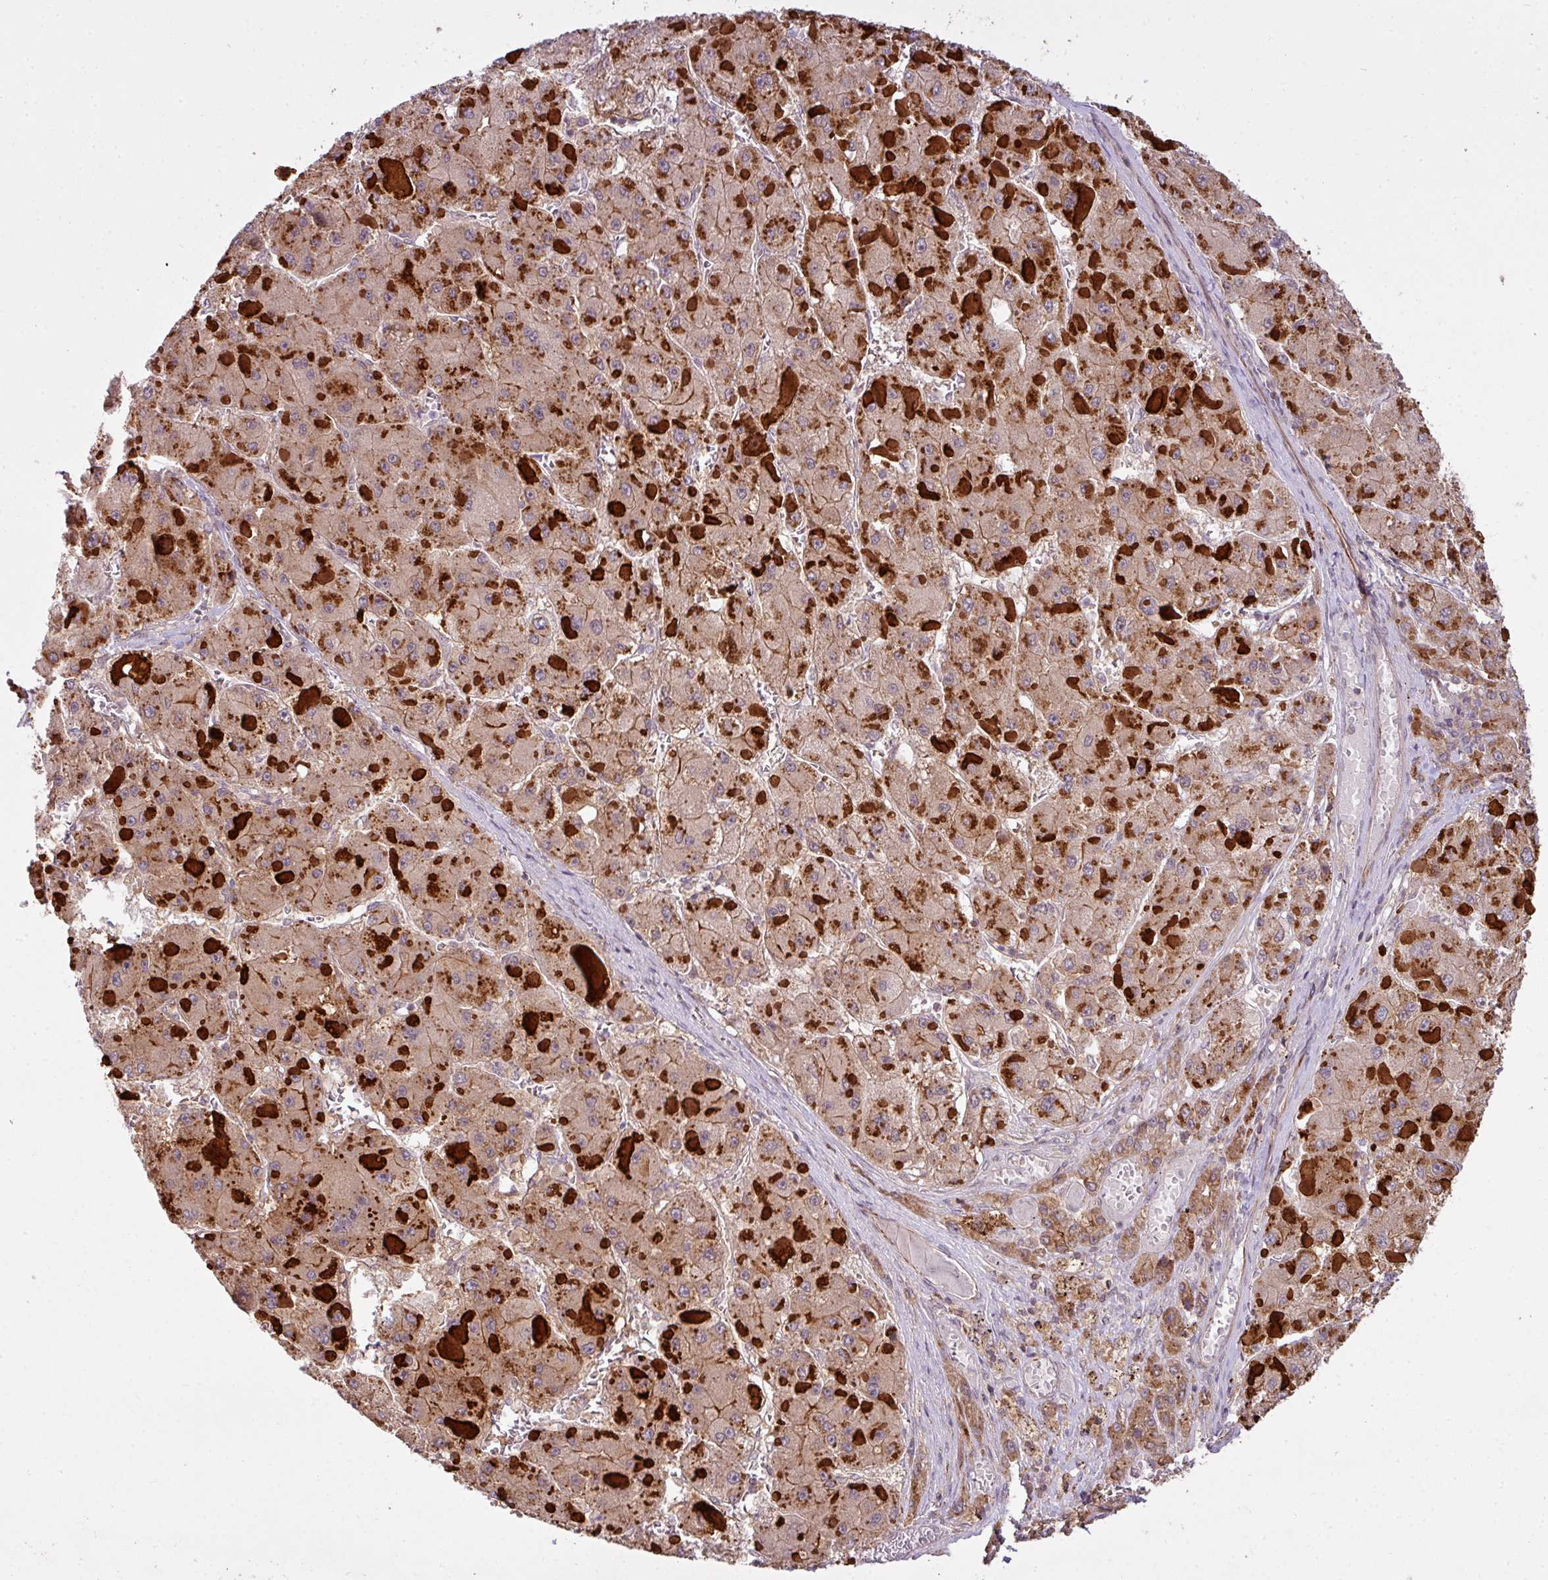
{"staining": {"intensity": "moderate", "quantity": ">75%", "location": "cytoplasmic/membranous"}, "tissue": "liver cancer", "cell_type": "Tumor cells", "image_type": "cancer", "snomed": [{"axis": "morphology", "description": "Carcinoma, Hepatocellular, NOS"}, {"axis": "topography", "description": "Liver"}], "caption": "High-magnification brightfield microscopy of liver cancer (hepatocellular carcinoma) stained with DAB (3,3'-diaminobenzidine) (brown) and counterstained with hematoxylin (blue). tumor cells exhibit moderate cytoplasmic/membranous positivity is identified in about>75% of cells.", "gene": "ZC2HC1C", "patient": {"sex": "female", "age": 73}}